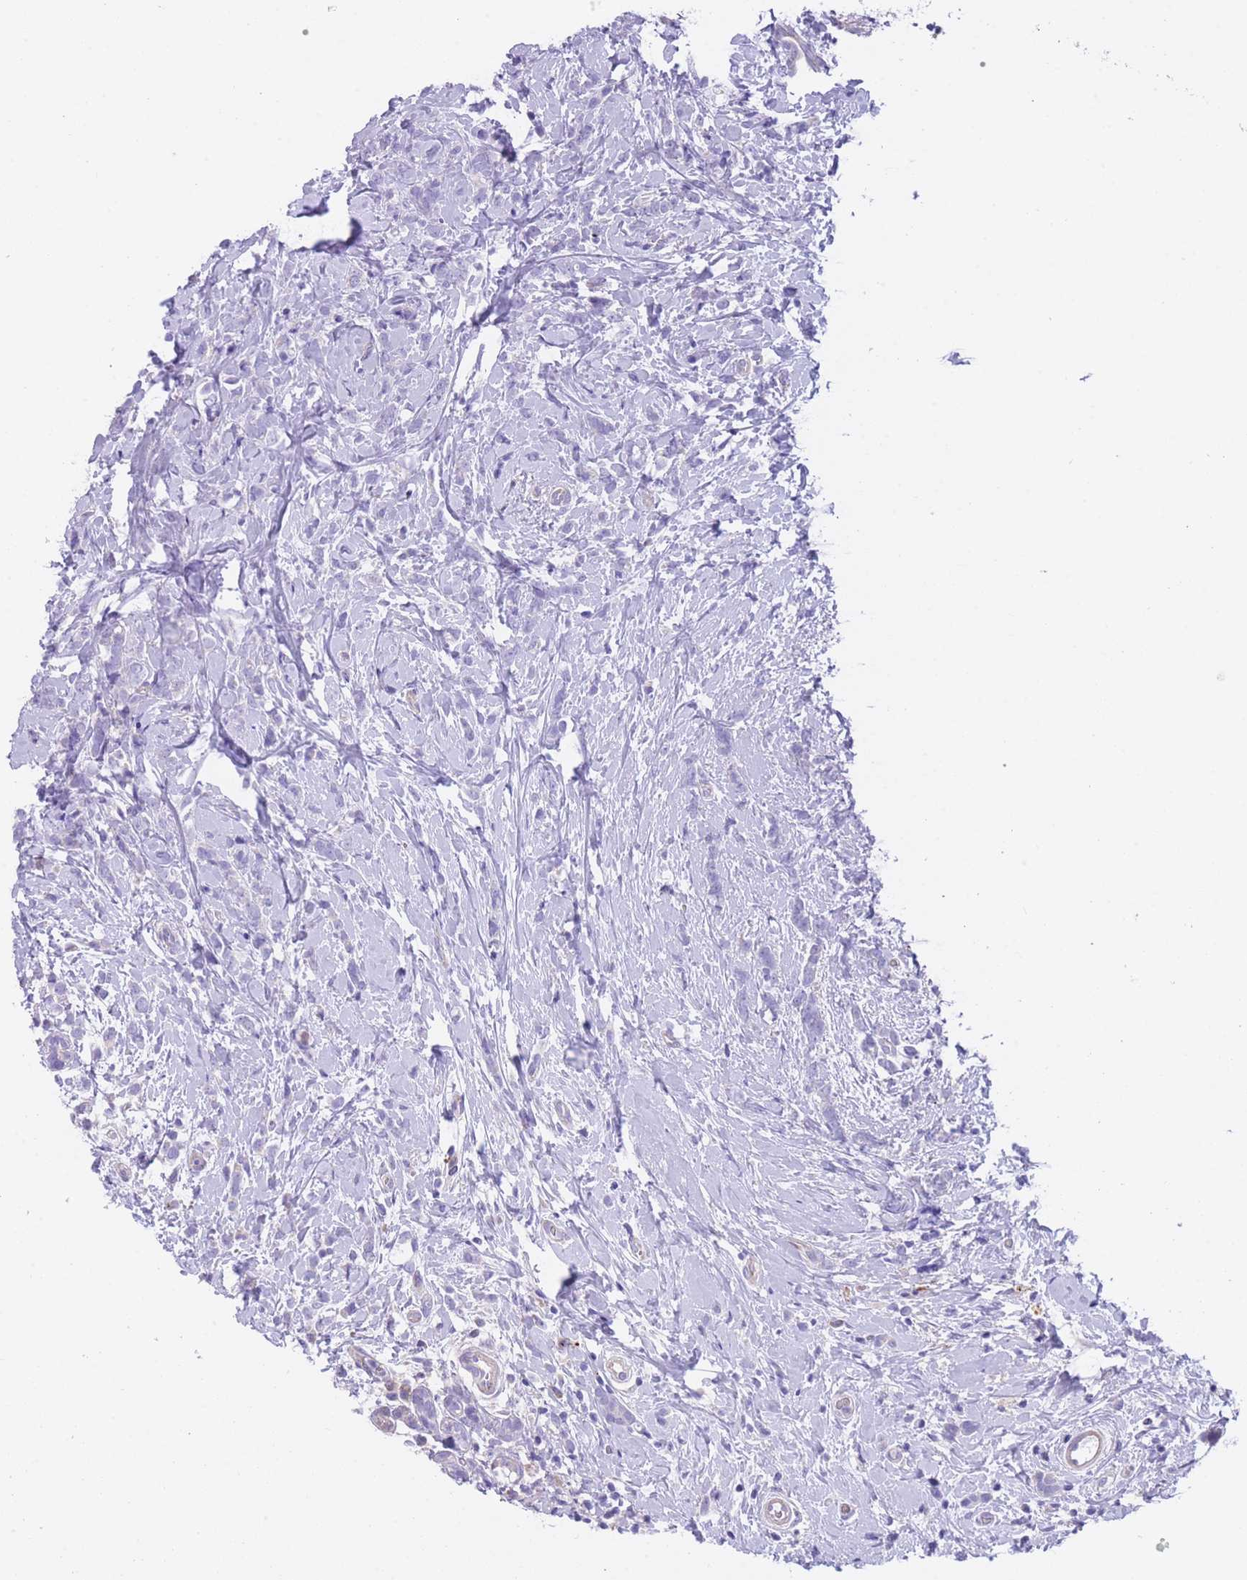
{"staining": {"intensity": "negative", "quantity": "none", "location": "none"}, "tissue": "breast cancer", "cell_type": "Tumor cells", "image_type": "cancer", "snomed": [{"axis": "morphology", "description": "Lobular carcinoma"}, {"axis": "topography", "description": "Breast"}], "caption": "High power microscopy micrograph of an IHC micrograph of breast cancer (lobular carcinoma), revealing no significant positivity in tumor cells. The staining was performed using DAB to visualize the protein expression in brown, while the nuclei were stained in blue with hematoxylin (Magnification: 20x).", "gene": "QTRT1", "patient": {"sex": "female", "age": 58}}